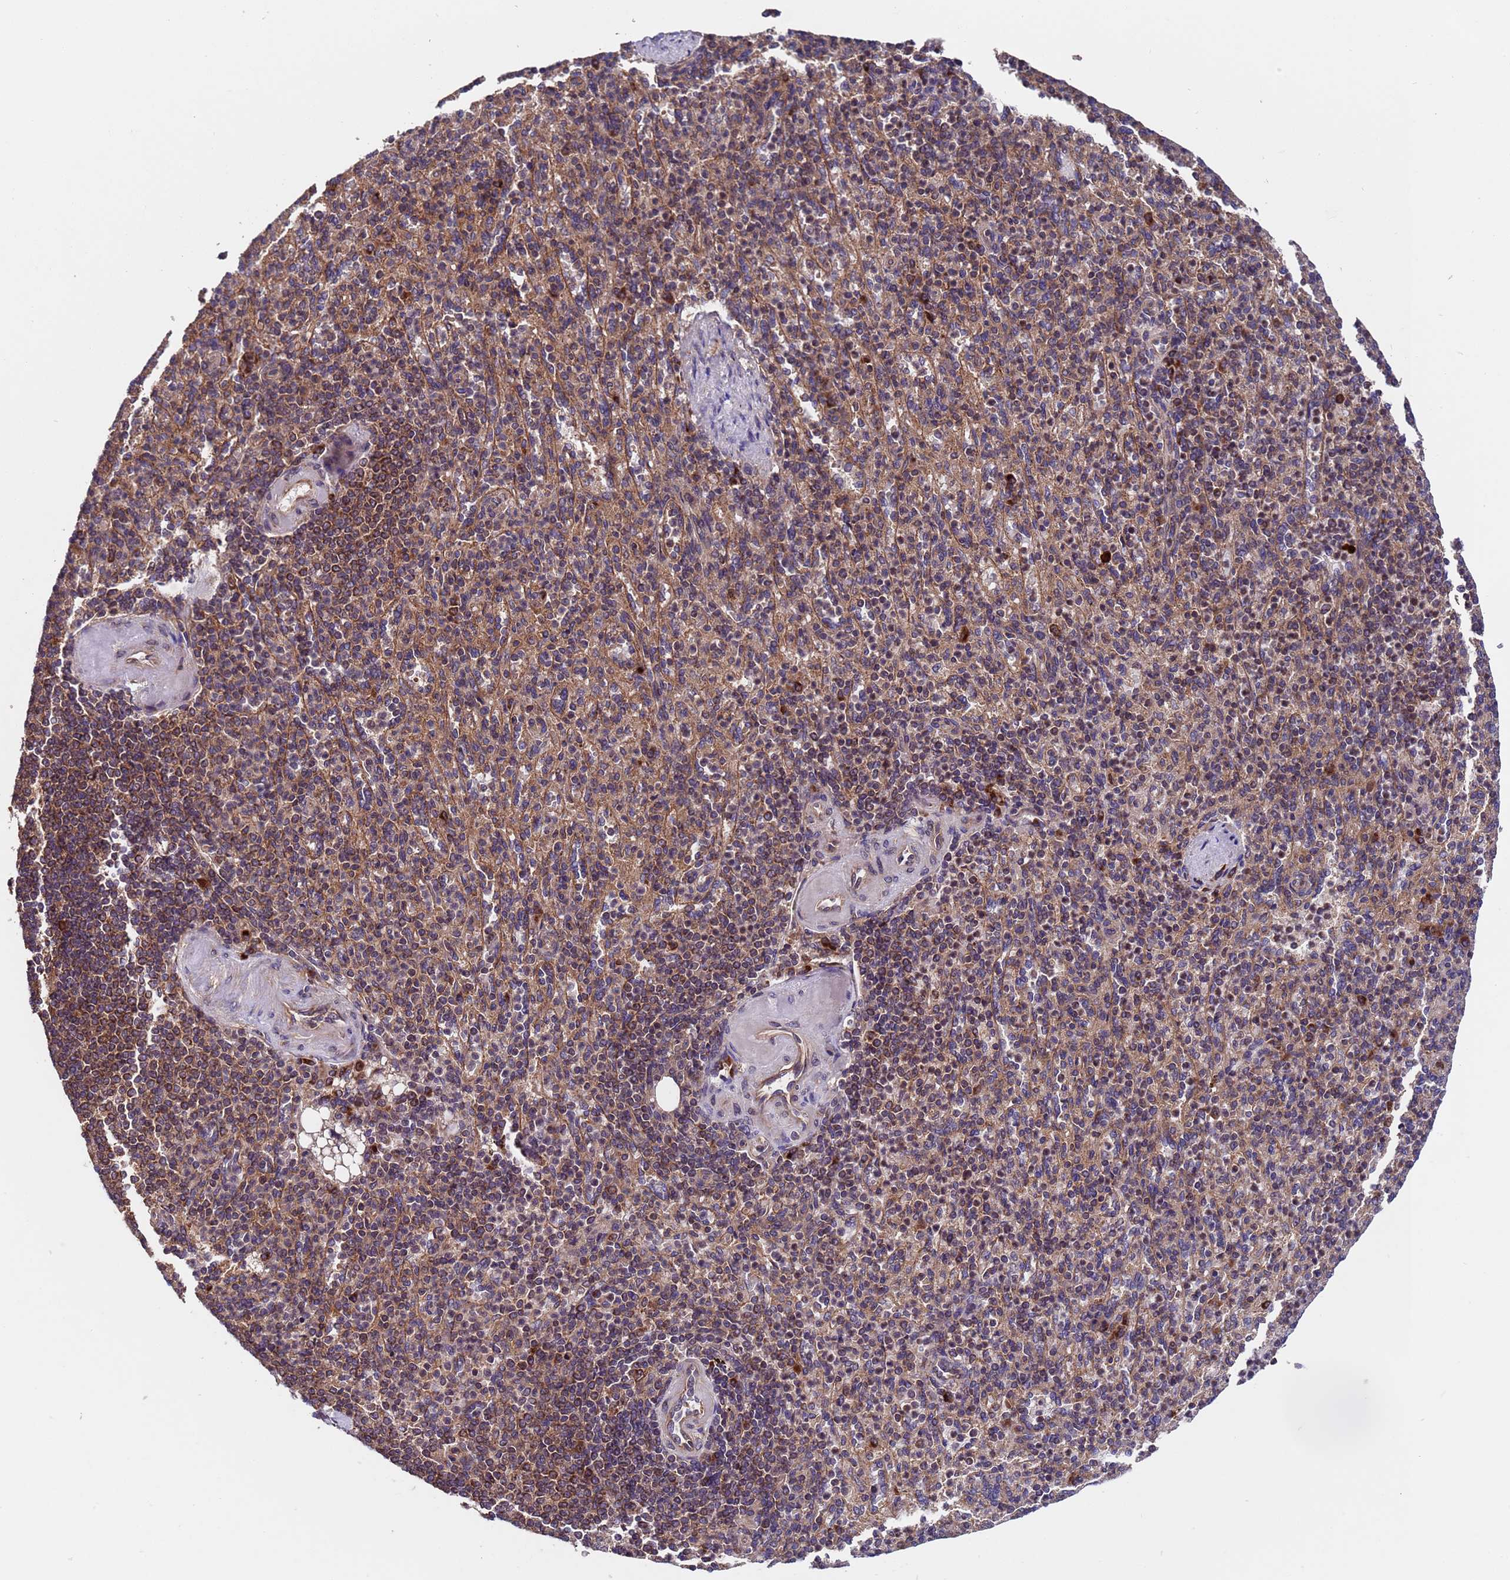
{"staining": {"intensity": "moderate", "quantity": "25%-75%", "location": "cytoplasmic/membranous"}, "tissue": "spleen", "cell_type": "Cells in red pulp", "image_type": "normal", "snomed": [{"axis": "morphology", "description": "Normal tissue, NOS"}, {"axis": "topography", "description": "Spleen"}], "caption": "Immunohistochemistry micrograph of unremarkable spleen: human spleen stained using immunohistochemistry demonstrates medium levels of moderate protein expression localized specifically in the cytoplasmic/membranous of cells in red pulp, appearing as a cytoplasmic/membranous brown color.", "gene": "TSR3", "patient": {"sex": "female", "age": 74}}